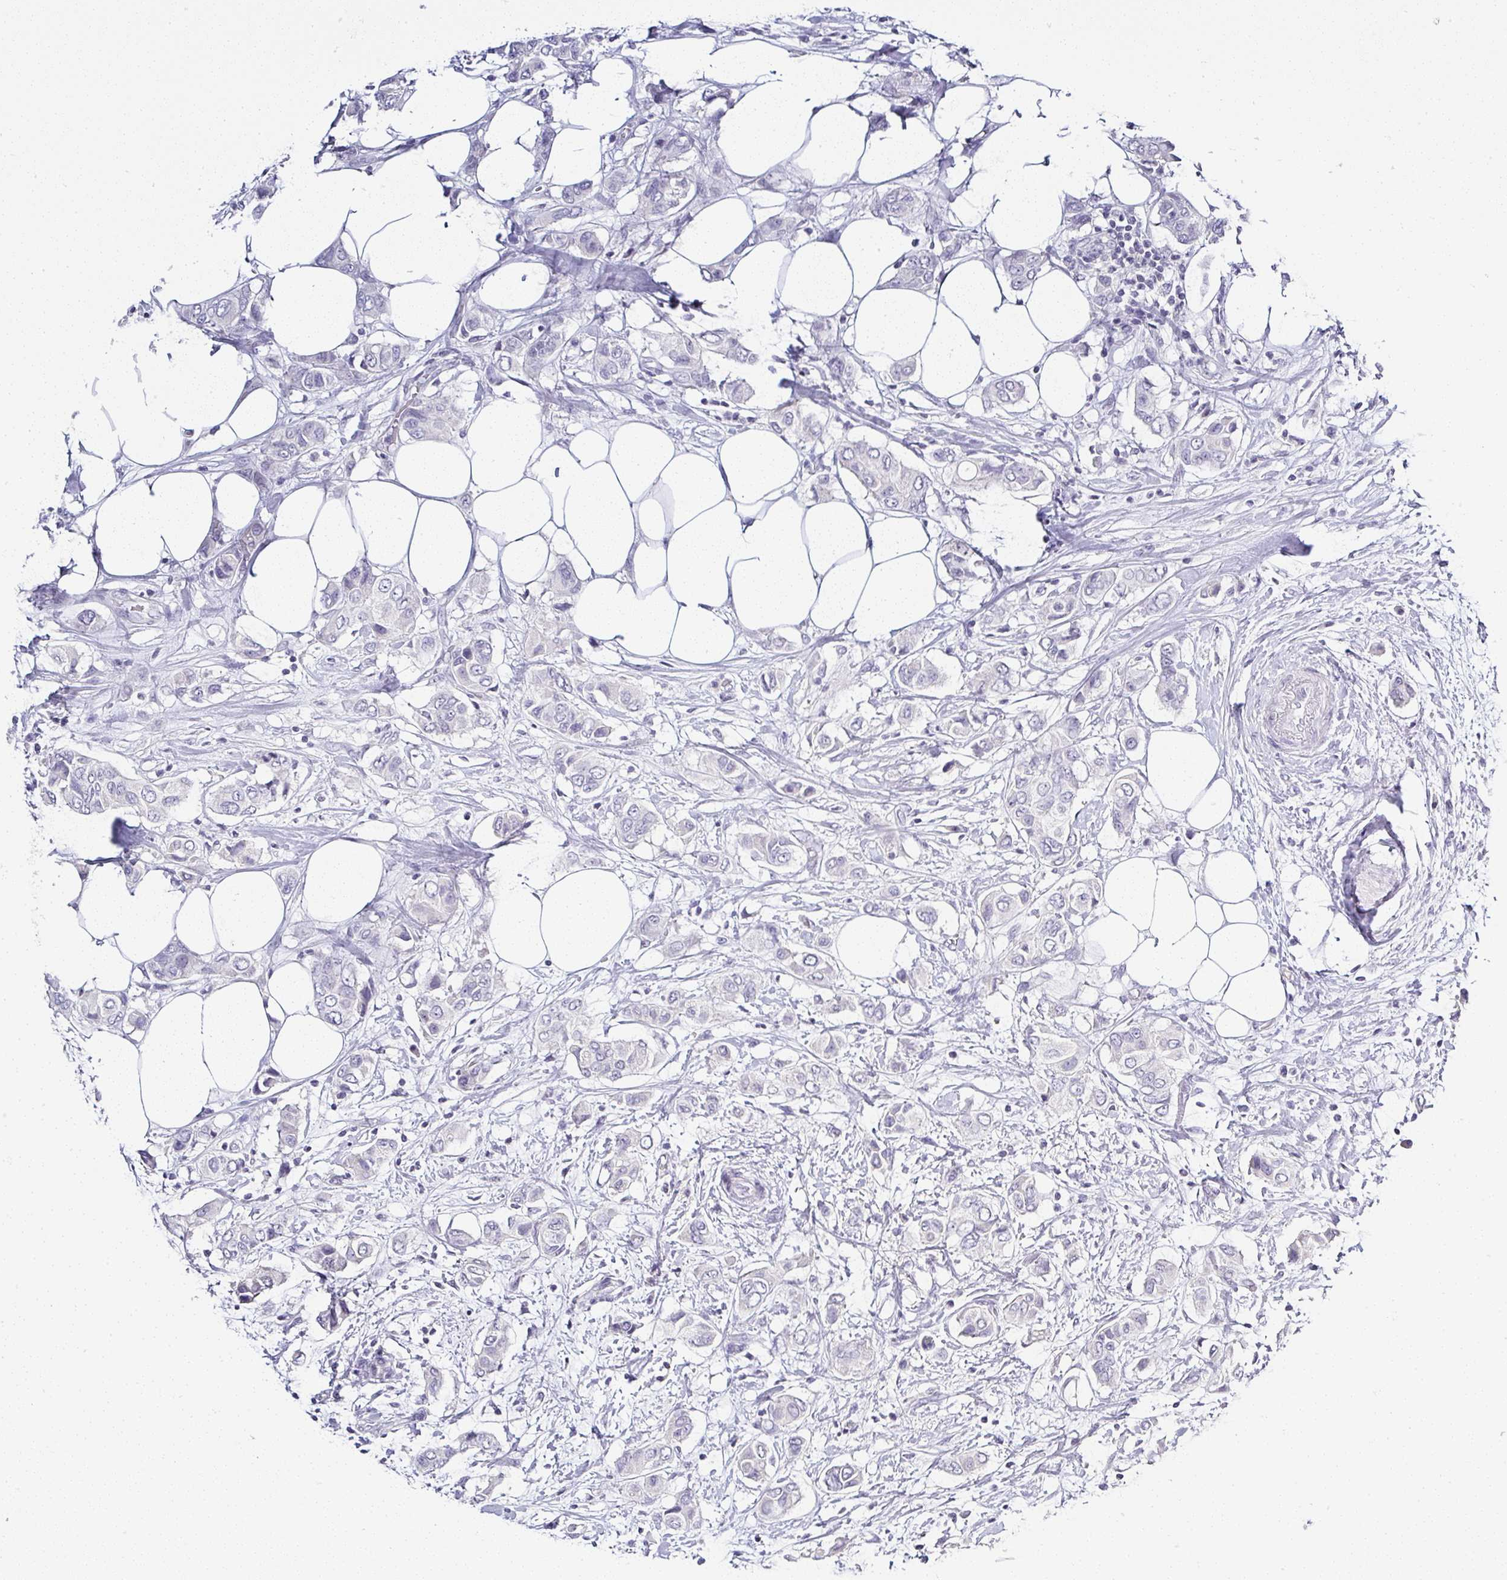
{"staining": {"intensity": "negative", "quantity": "none", "location": "none"}, "tissue": "breast cancer", "cell_type": "Tumor cells", "image_type": "cancer", "snomed": [{"axis": "morphology", "description": "Lobular carcinoma"}, {"axis": "topography", "description": "Breast"}], "caption": "DAB (3,3'-diaminobenzidine) immunohistochemical staining of human breast lobular carcinoma demonstrates no significant staining in tumor cells.", "gene": "SERPINB3", "patient": {"sex": "female", "age": 51}}